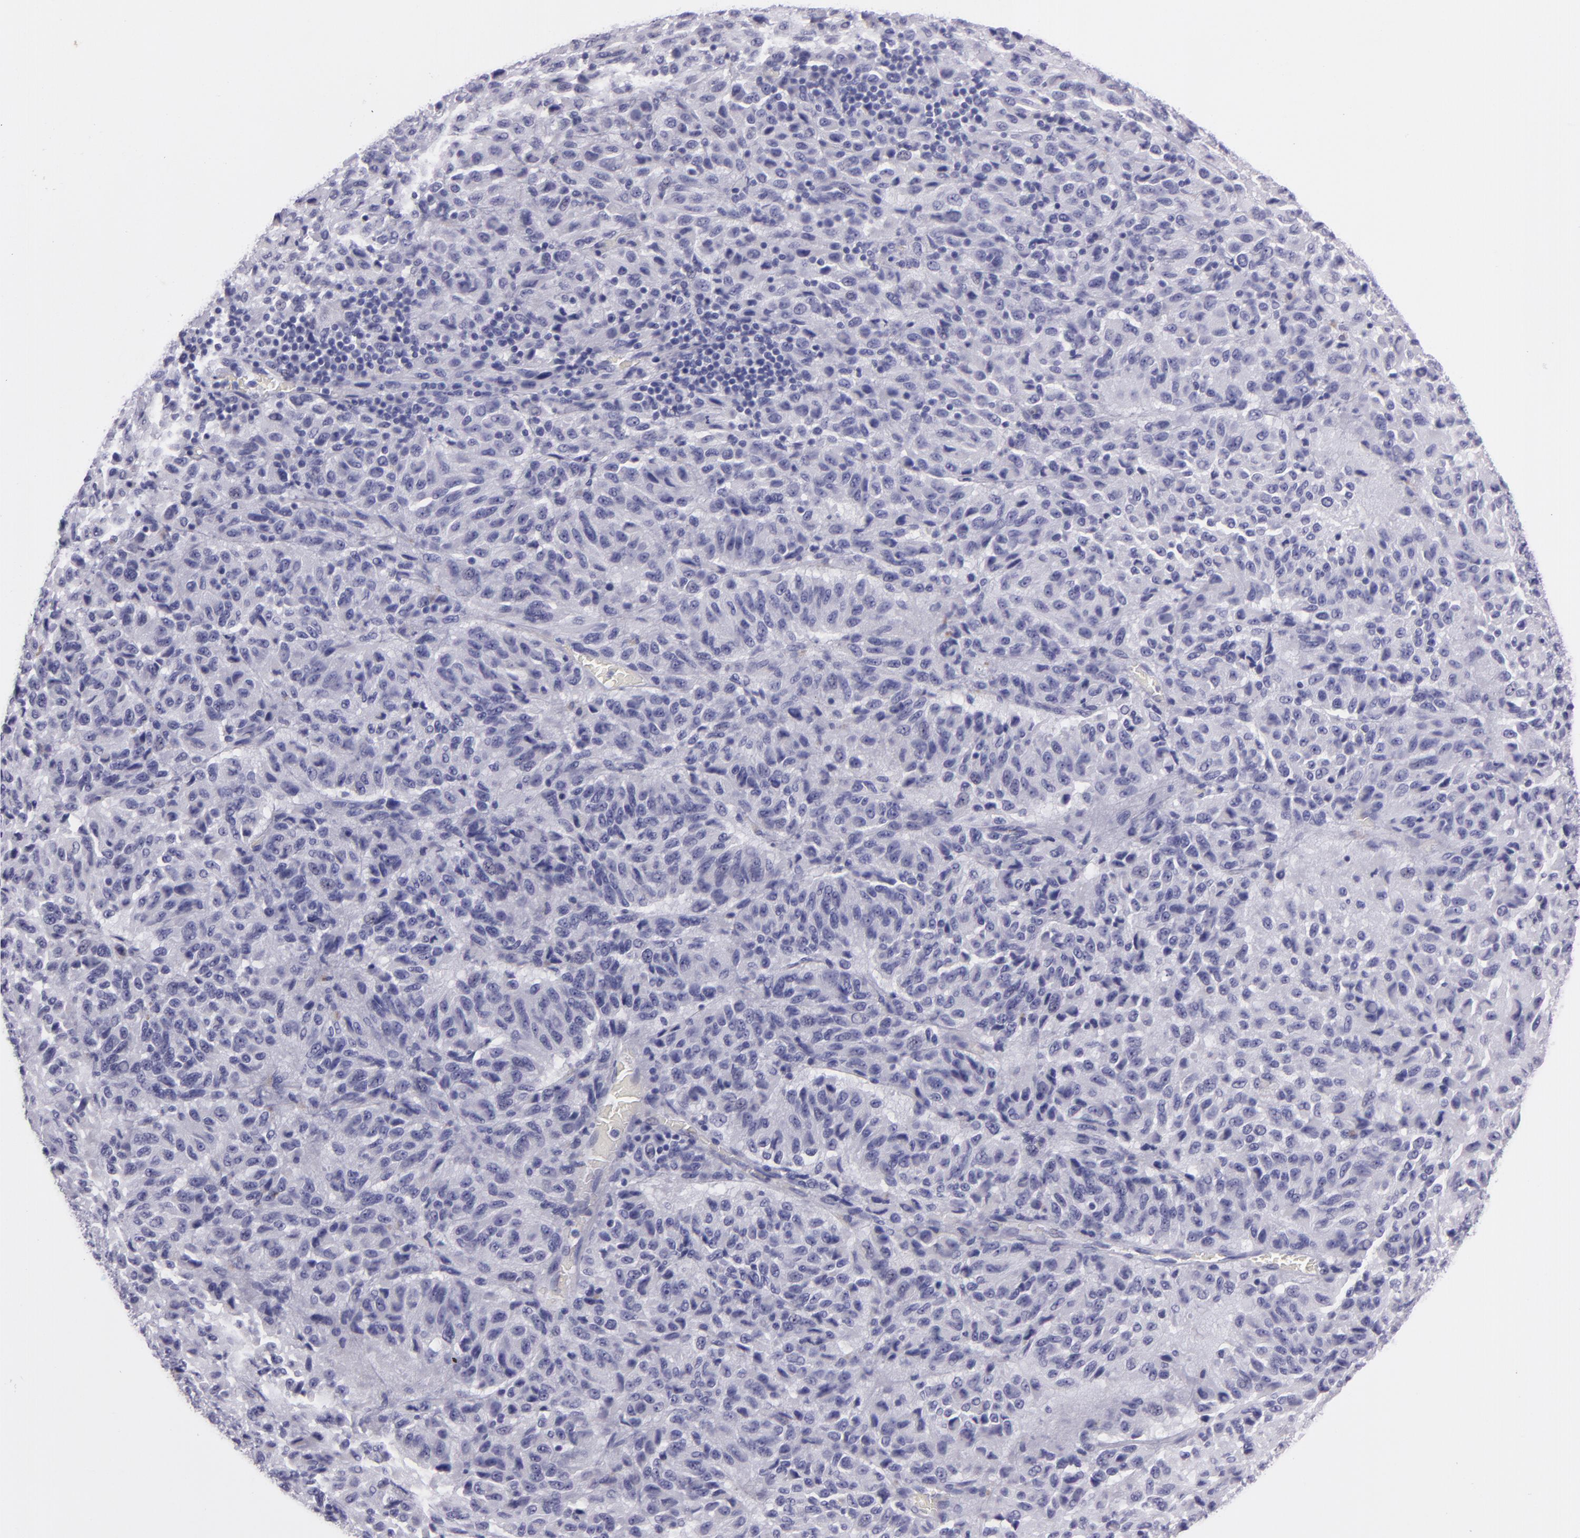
{"staining": {"intensity": "negative", "quantity": "none", "location": "none"}, "tissue": "melanoma", "cell_type": "Tumor cells", "image_type": "cancer", "snomed": [{"axis": "morphology", "description": "Malignant melanoma, Metastatic site"}, {"axis": "topography", "description": "Lung"}], "caption": "Human melanoma stained for a protein using immunohistochemistry (IHC) demonstrates no positivity in tumor cells.", "gene": "MUC5AC", "patient": {"sex": "male", "age": 64}}